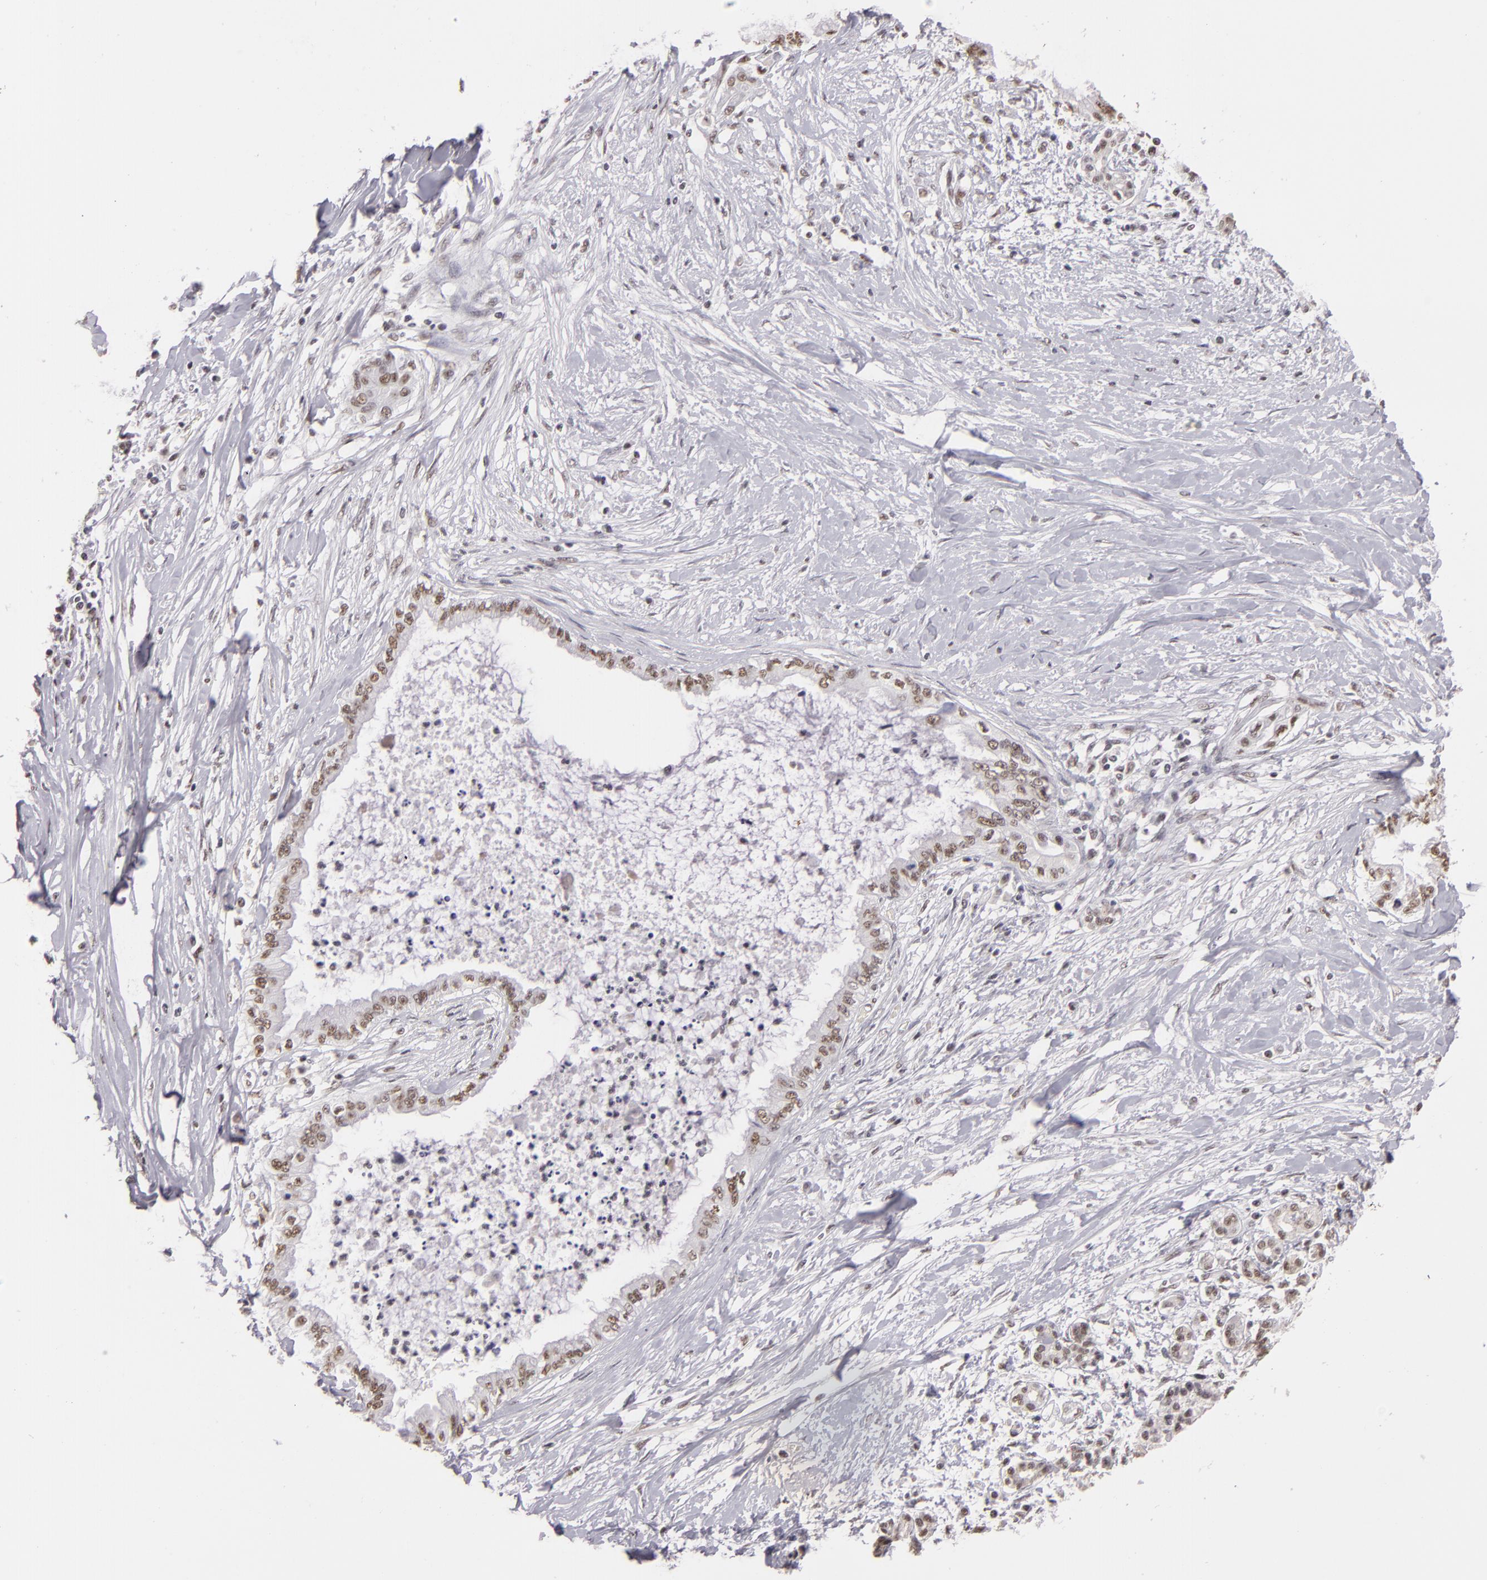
{"staining": {"intensity": "weak", "quantity": ">75%", "location": "nuclear"}, "tissue": "pancreatic cancer", "cell_type": "Tumor cells", "image_type": "cancer", "snomed": [{"axis": "morphology", "description": "Adenocarcinoma, NOS"}, {"axis": "topography", "description": "Pancreas"}], "caption": "An image showing weak nuclear expression in approximately >75% of tumor cells in pancreatic adenocarcinoma, as visualized by brown immunohistochemical staining.", "gene": "INTS6", "patient": {"sex": "female", "age": 64}}